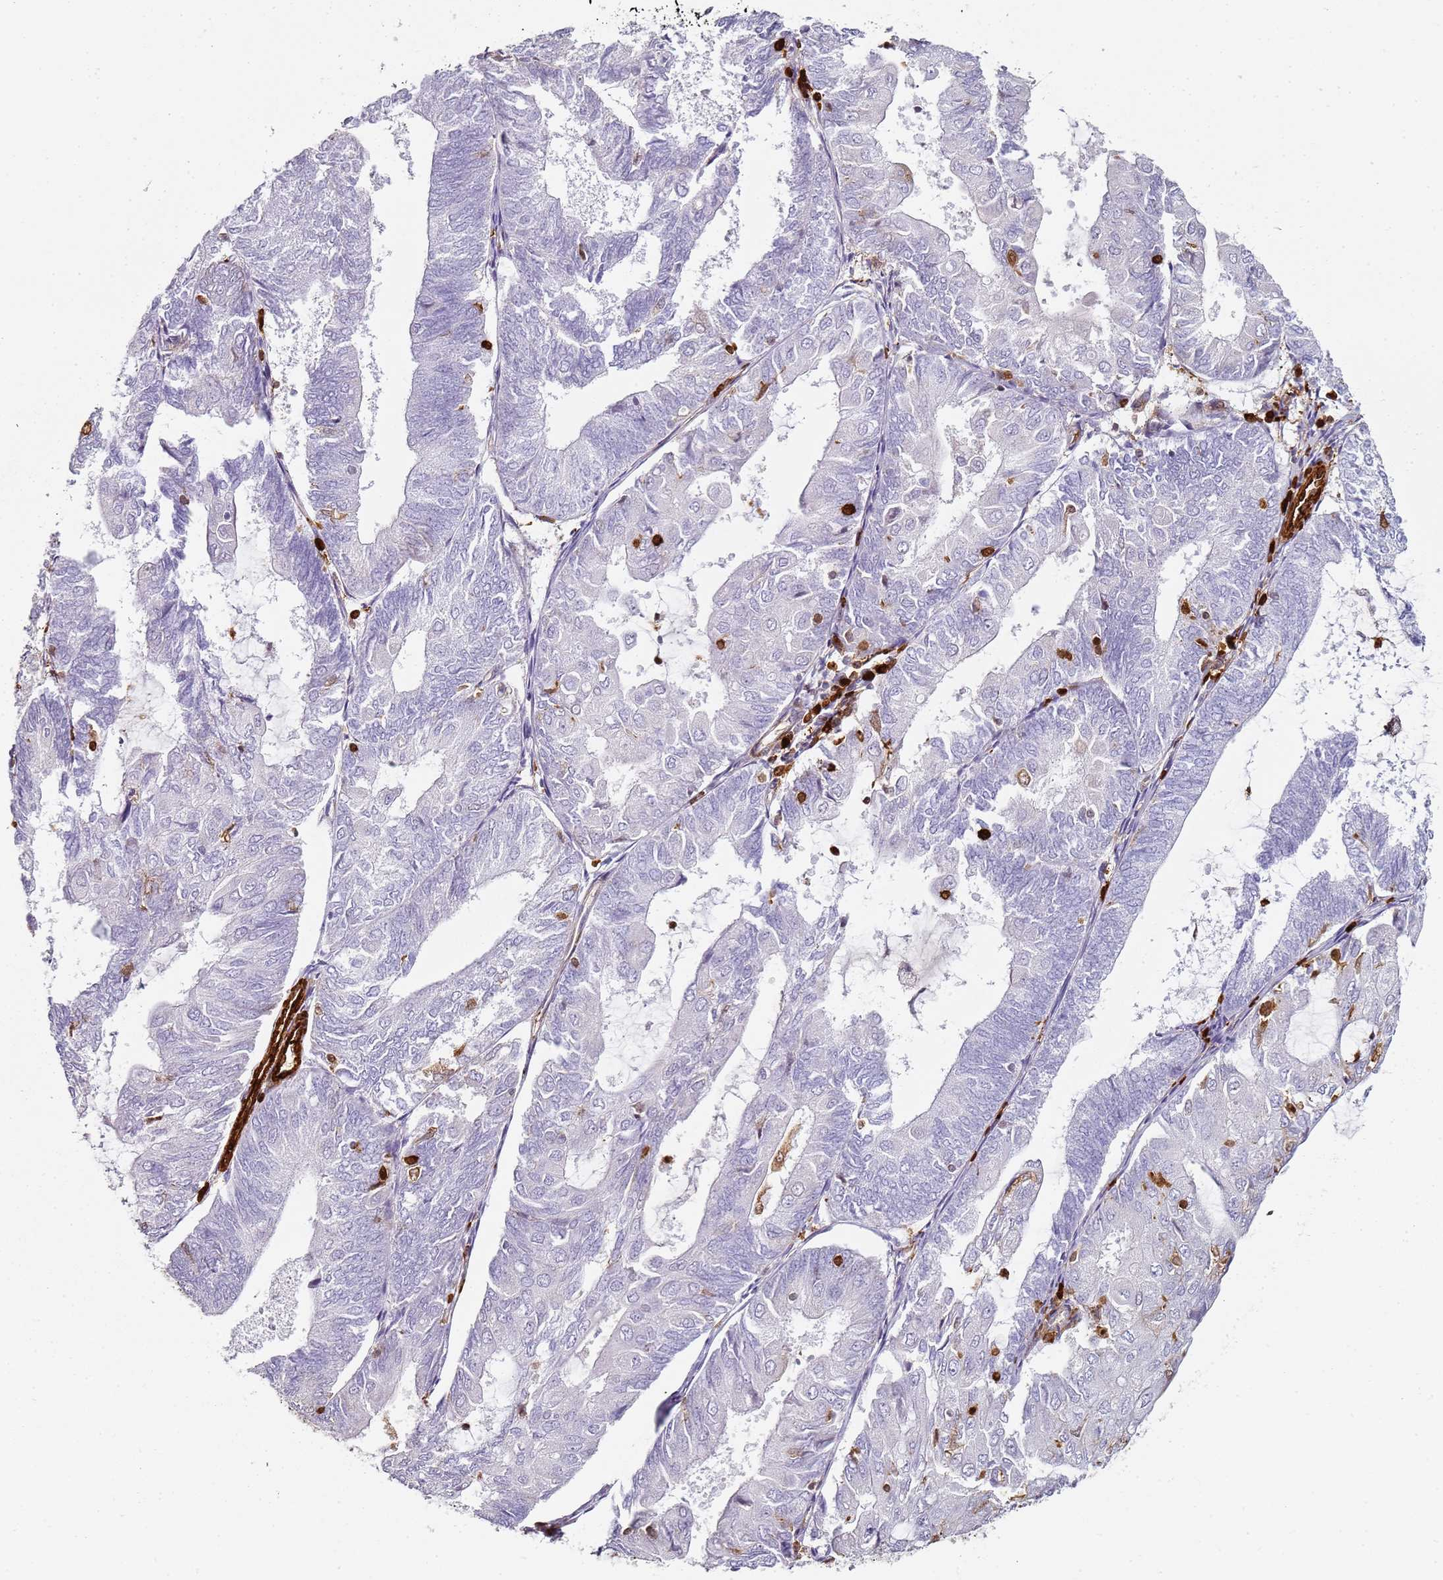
{"staining": {"intensity": "negative", "quantity": "none", "location": "none"}, "tissue": "endometrial cancer", "cell_type": "Tumor cells", "image_type": "cancer", "snomed": [{"axis": "morphology", "description": "Adenocarcinoma, NOS"}, {"axis": "topography", "description": "Endometrium"}], "caption": "Immunohistochemical staining of human endometrial cancer shows no significant positivity in tumor cells.", "gene": "S100A4", "patient": {"sex": "female", "age": 81}}